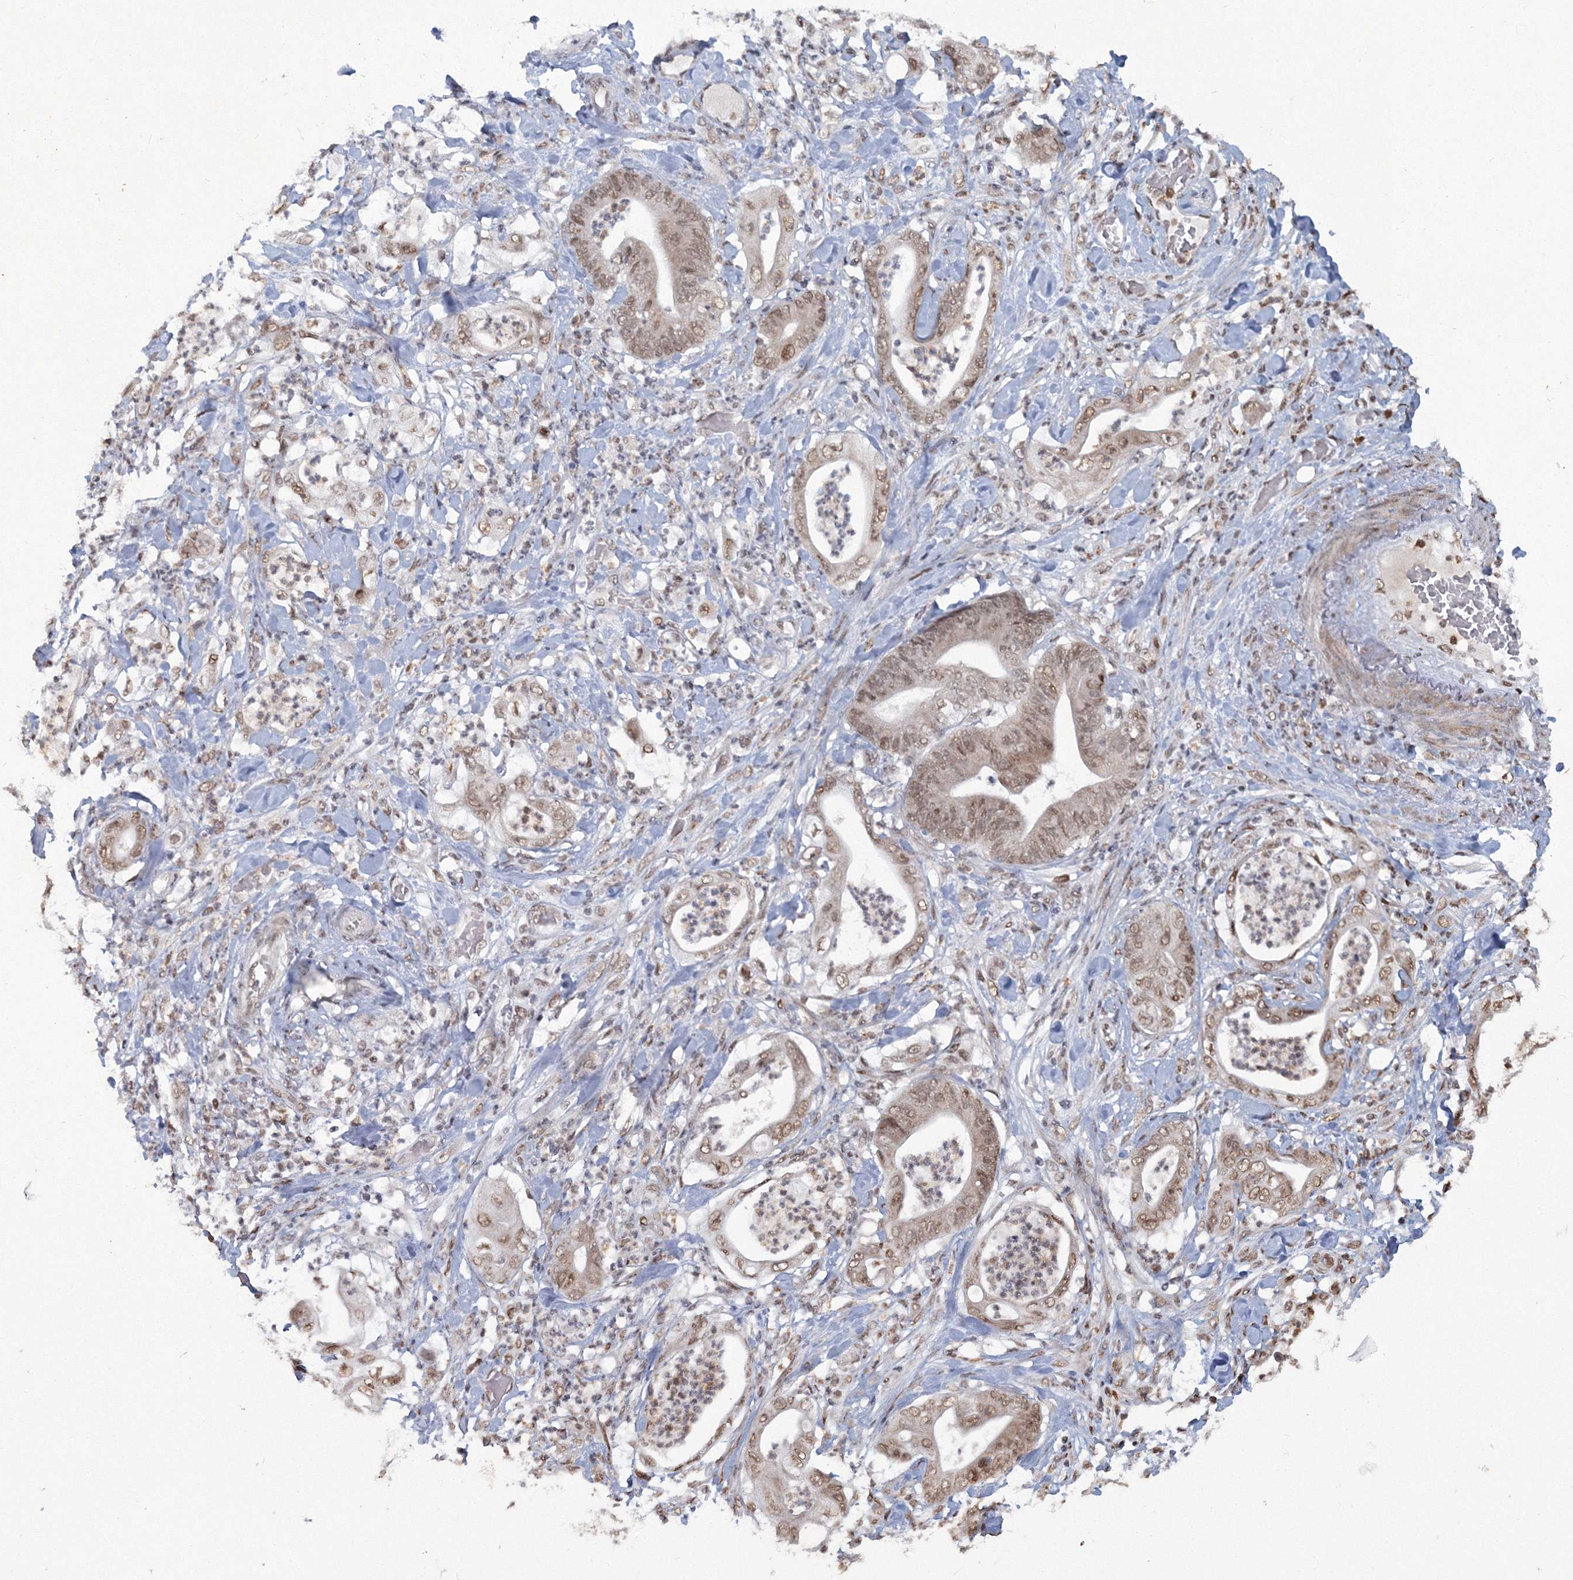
{"staining": {"intensity": "weak", "quantity": ">75%", "location": "nuclear"}, "tissue": "stomach cancer", "cell_type": "Tumor cells", "image_type": "cancer", "snomed": [{"axis": "morphology", "description": "Adenocarcinoma, NOS"}, {"axis": "topography", "description": "Stomach"}], "caption": "Immunohistochemistry (DAB (3,3'-diaminobenzidine)) staining of stomach adenocarcinoma shows weak nuclear protein expression in about >75% of tumor cells.", "gene": "C3orf33", "patient": {"sex": "female", "age": 73}}